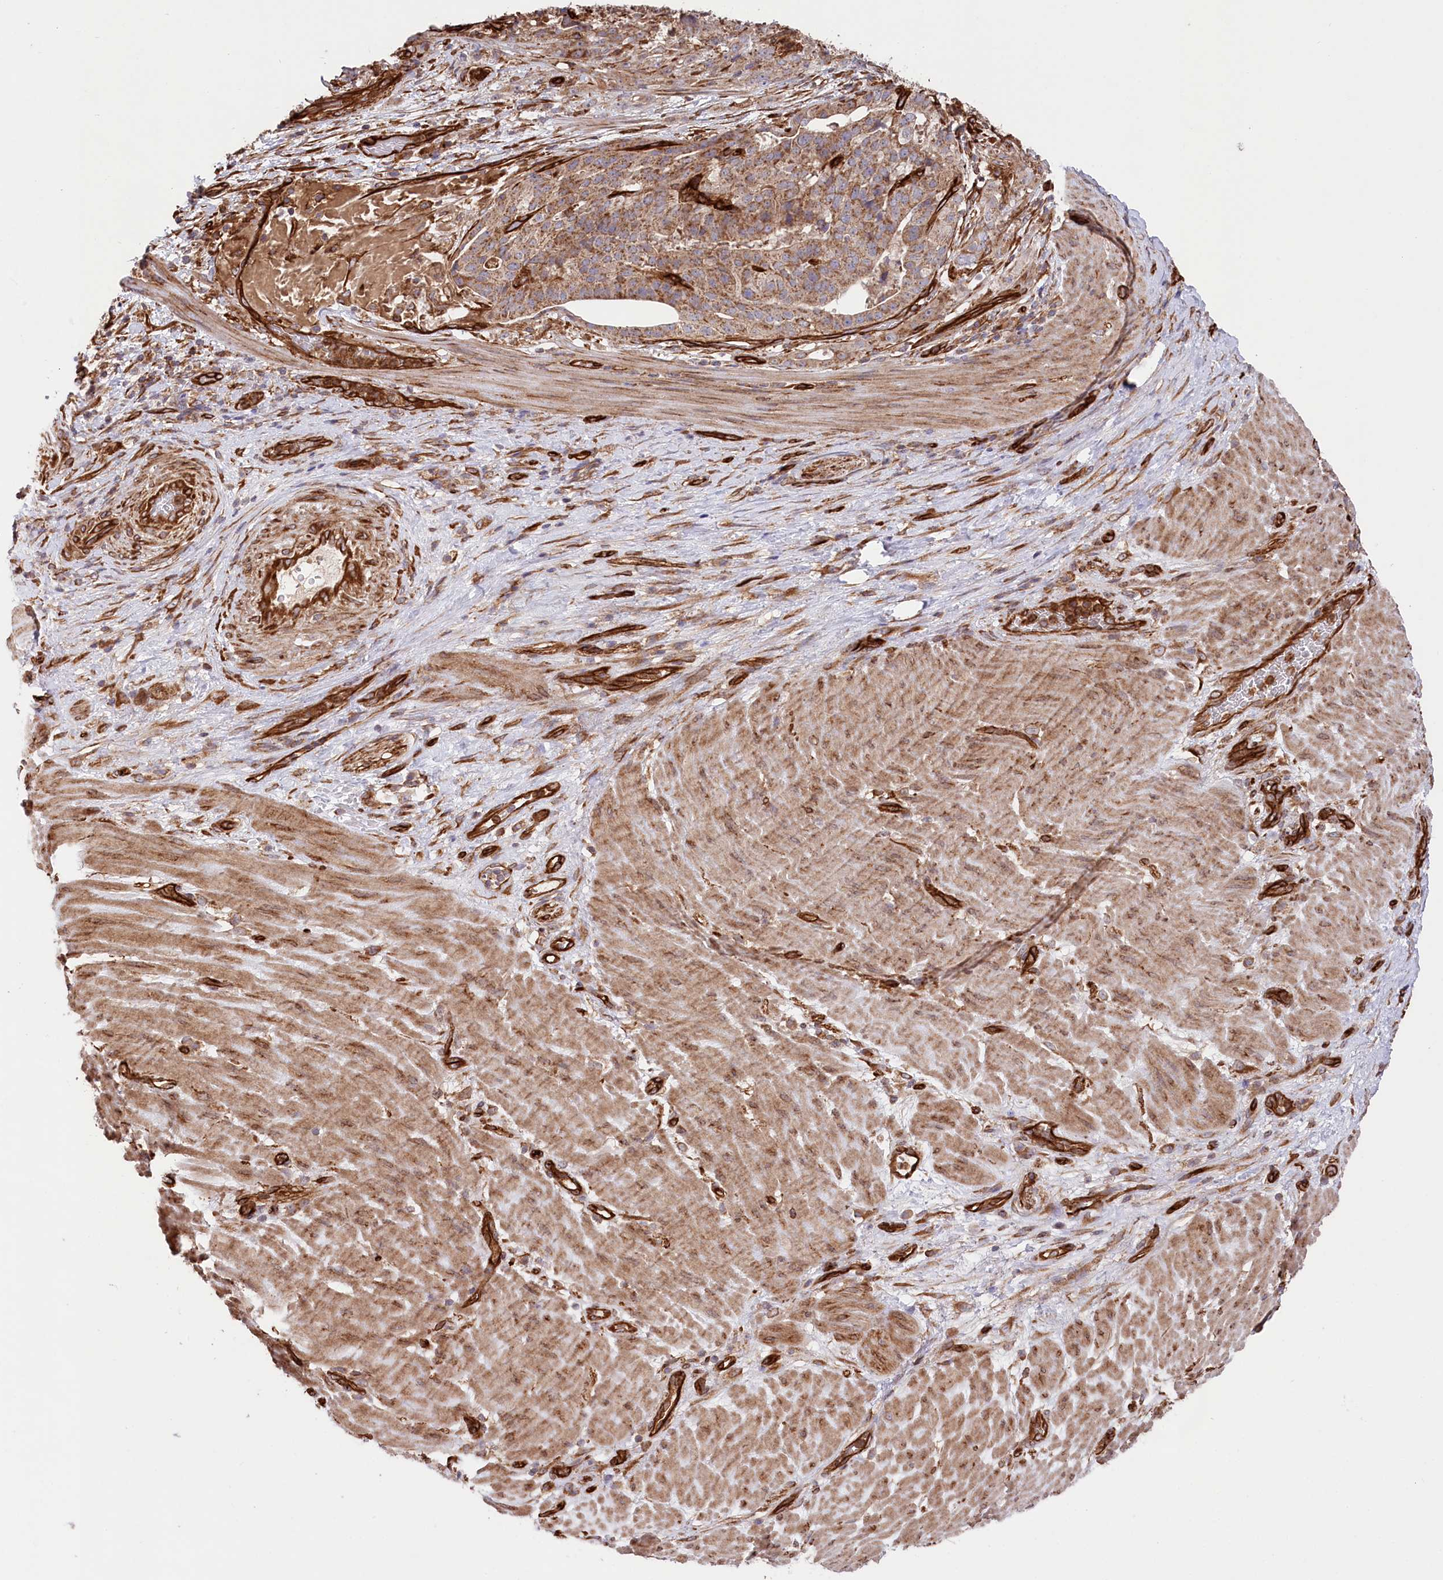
{"staining": {"intensity": "moderate", "quantity": ">75%", "location": "cytoplasmic/membranous"}, "tissue": "stomach cancer", "cell_type": "Tumor cells", "image_type": "cancer", "snomed": [{"axis": "morphology", "description": "Adenocarcinoma, NOS"}, {"axis": "topography", "description": "Stomach"}], "caption": "Approximately >75% of tumor cells in human adenocarcinoma (stomach) exhibit moderate cytoplasmic/membranous protein expression as visualized by brown immunohistochemical staining.", "gene": "MTPAP", "patient": {"sex": "male", "age": 48}}